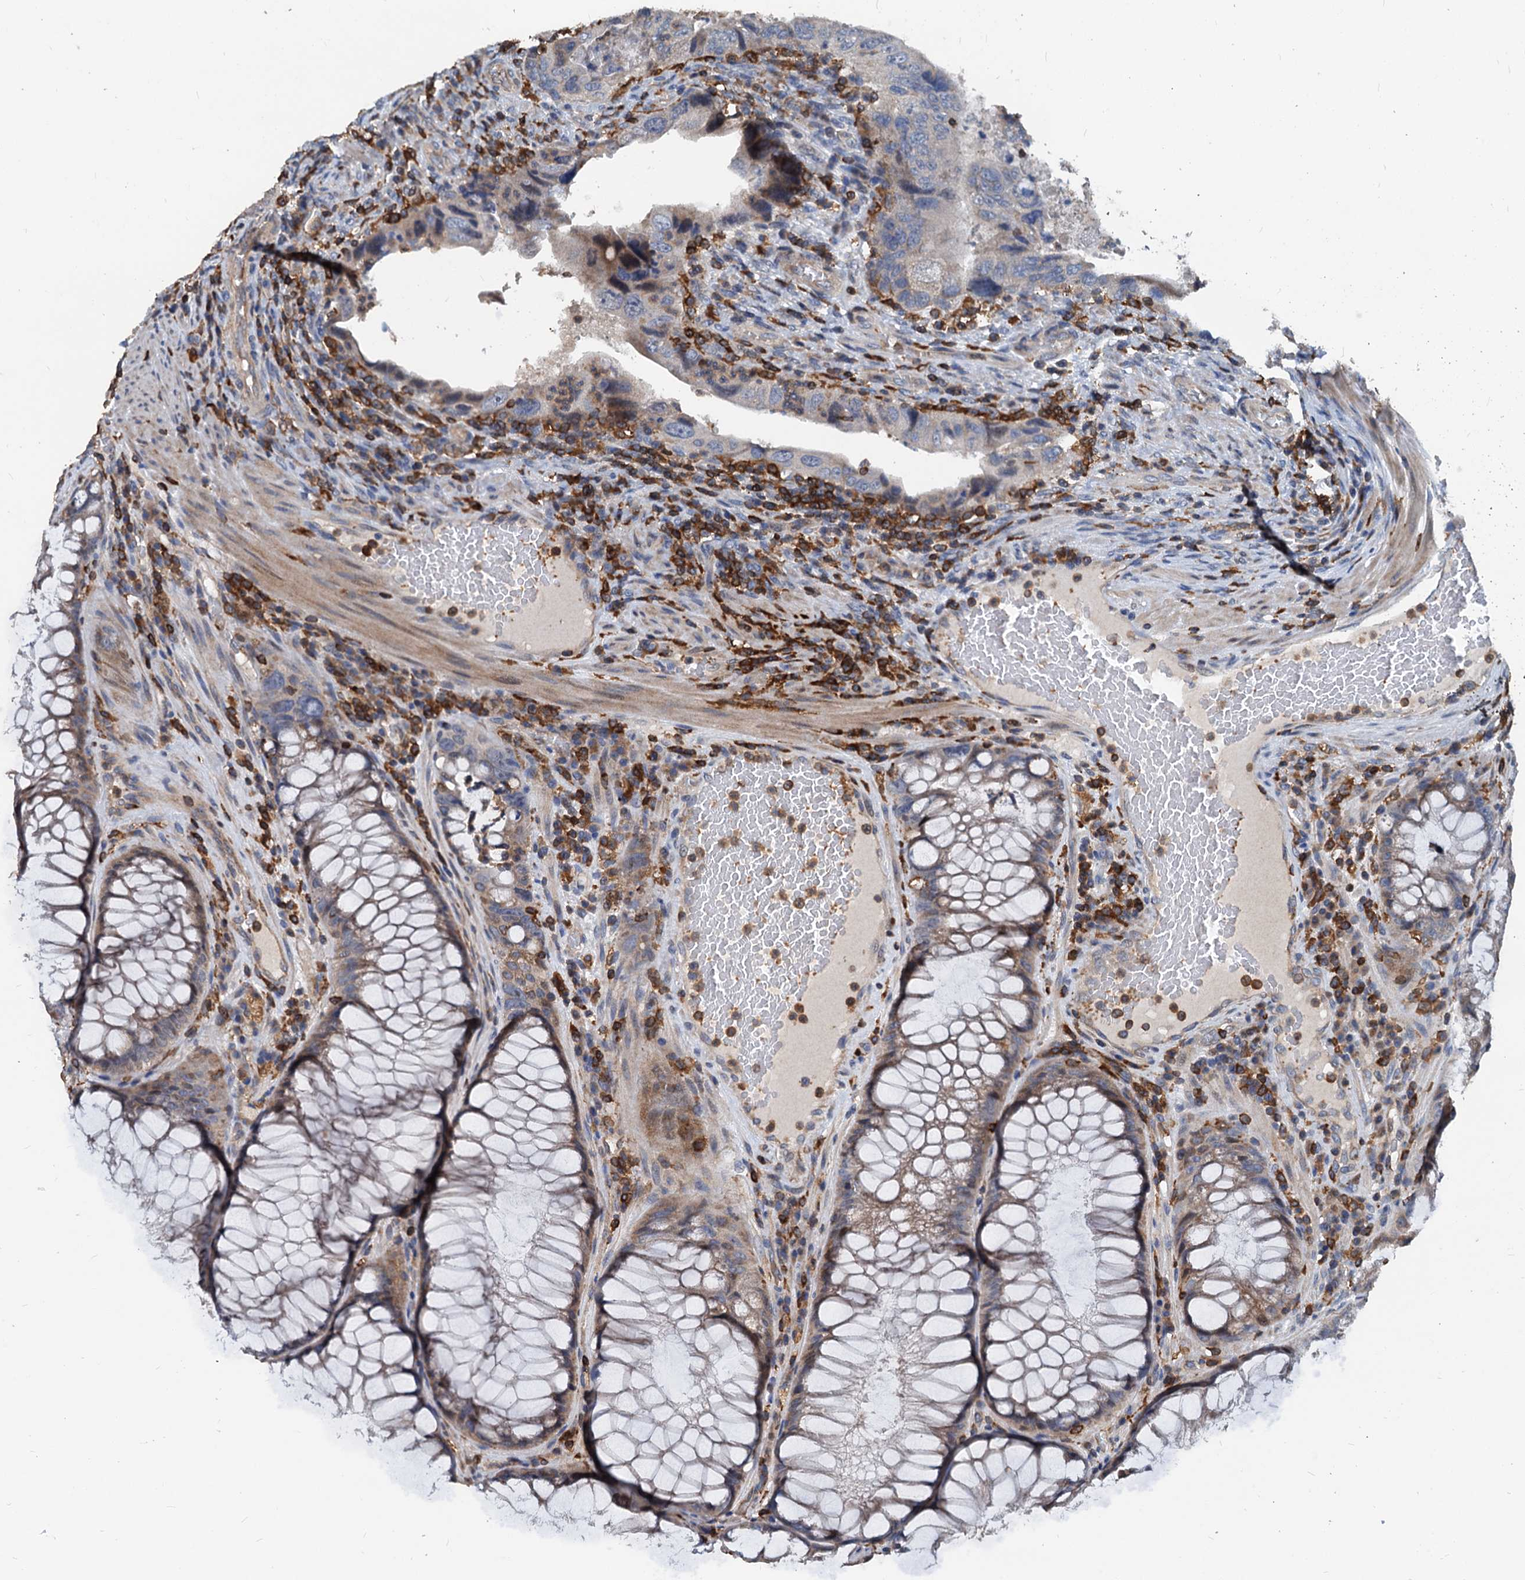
{"staining": {"intensity": "negative", "quantity": "none", "location": "none"}, "tissue": "colorectal cancer", "cell_type": "Tumor cells", "image_type": "cancer", "snomed": [{"axis": "morphology", "description": "Adenocarcinoma, NOS"}, {"axis": "topography", "description": "Rectum"}], "caption": "DAB (3,3'-diaminobenzidine) immunohistochemical staining of human colorectal adenocarcinoma demonstrates no significant expression in tumor cells.", "gene": "LCP2", "patient": {"sex": "male", "age": 63}}